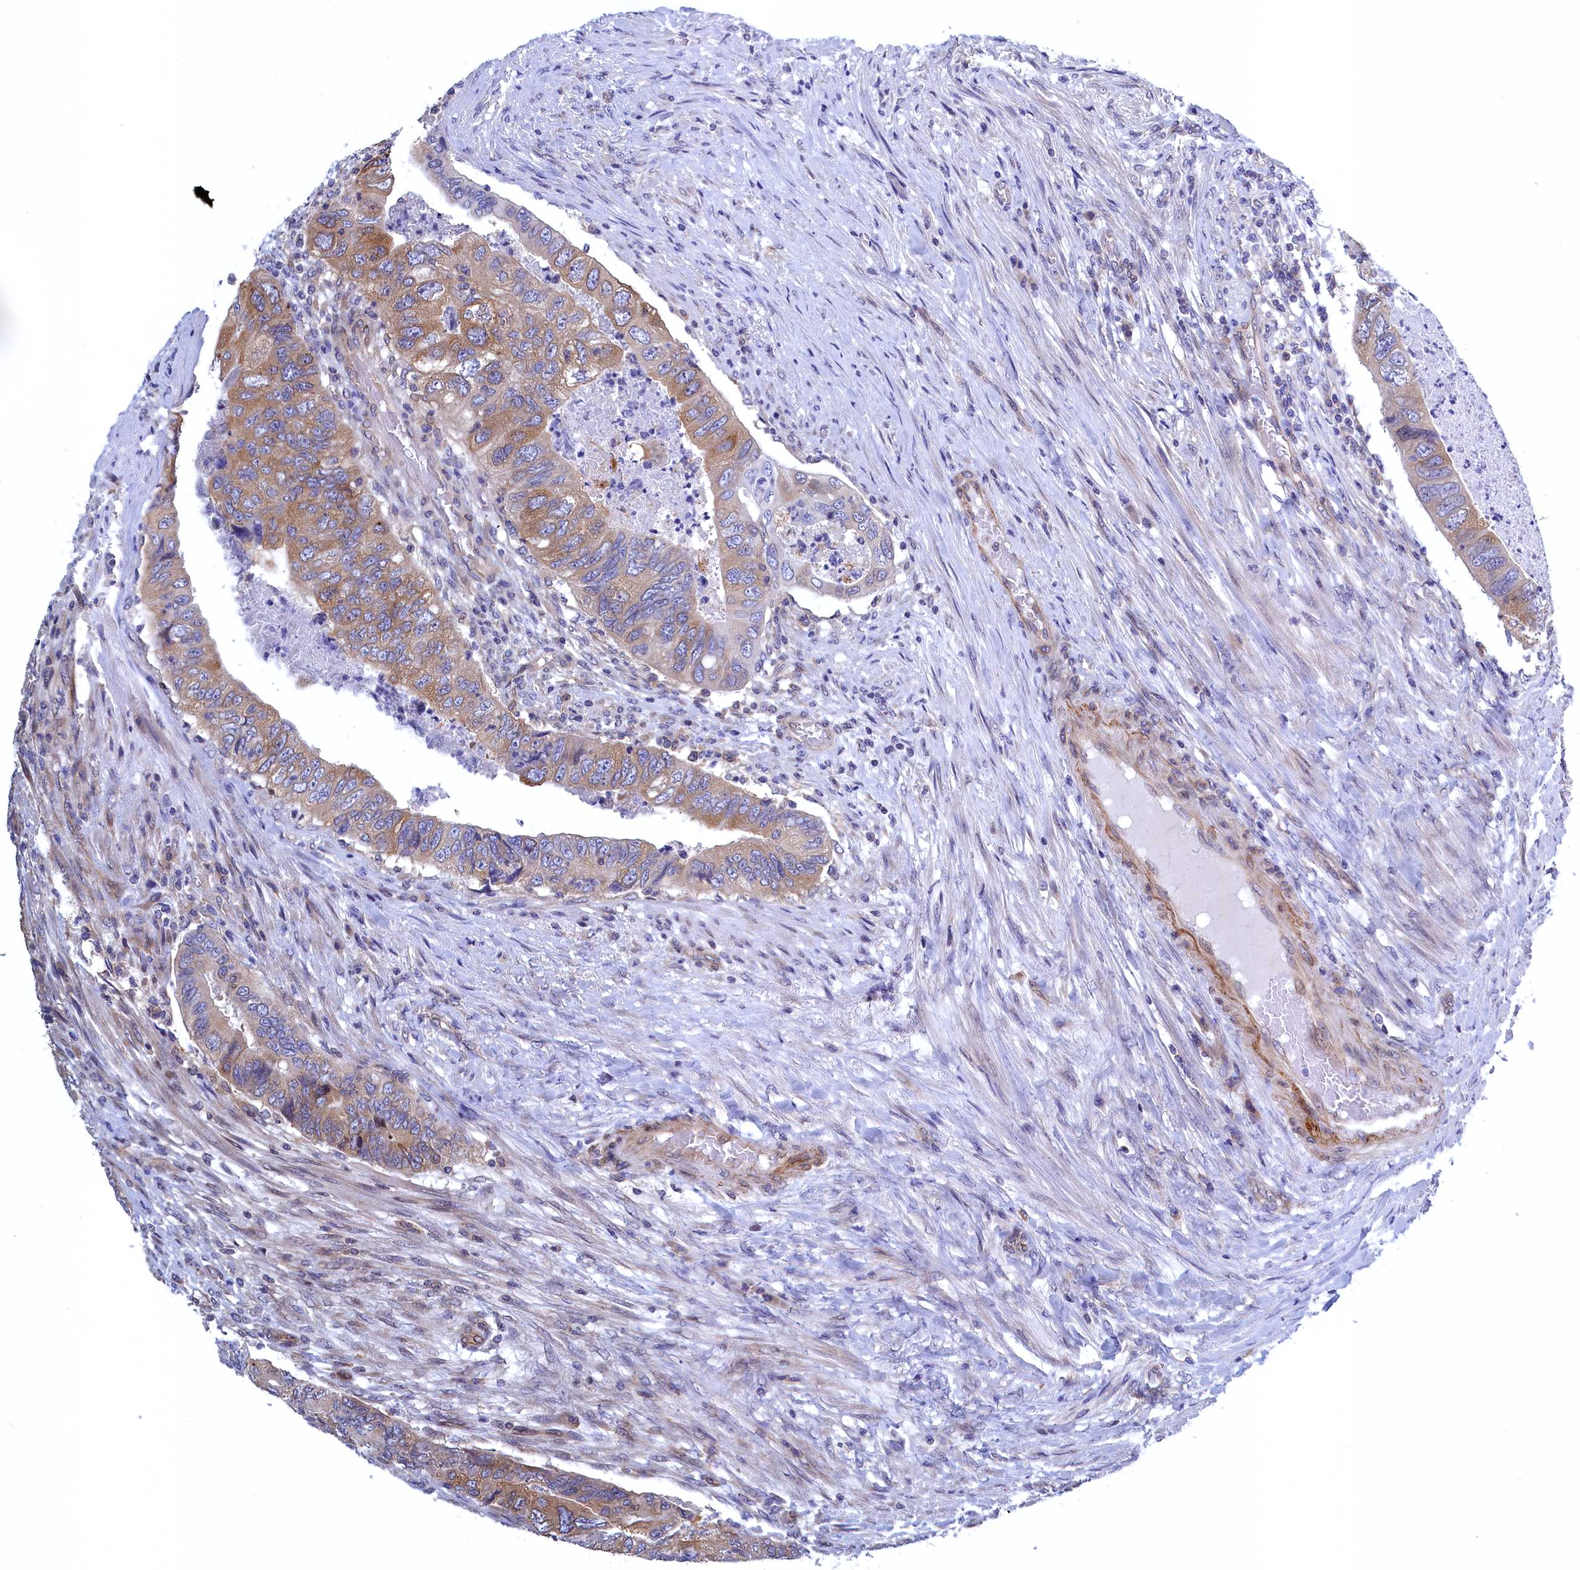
{"staining": {"intensity": "moderate", "quantity": "<25%", "location": "cytoplasmic/membranous"}, "tissue": "colorectal cancer", "cell_type": "Tumor cells", "image_type": "cancer", "snomed": [{"axis": "morphology", "description": "Adenocarcinoma, NOS"}, {"axis": "topography", "description": "Rectum"}], "caption": "High-power microscopy captured an immunohistochemistry image of colorectal cancer (adenocarcinoma), revealing moderate cytoplasmic/membranous staining in about <25% of tumor cells.", "gene": "NAA10", "patient": {"sex": "male", "age": 63}}